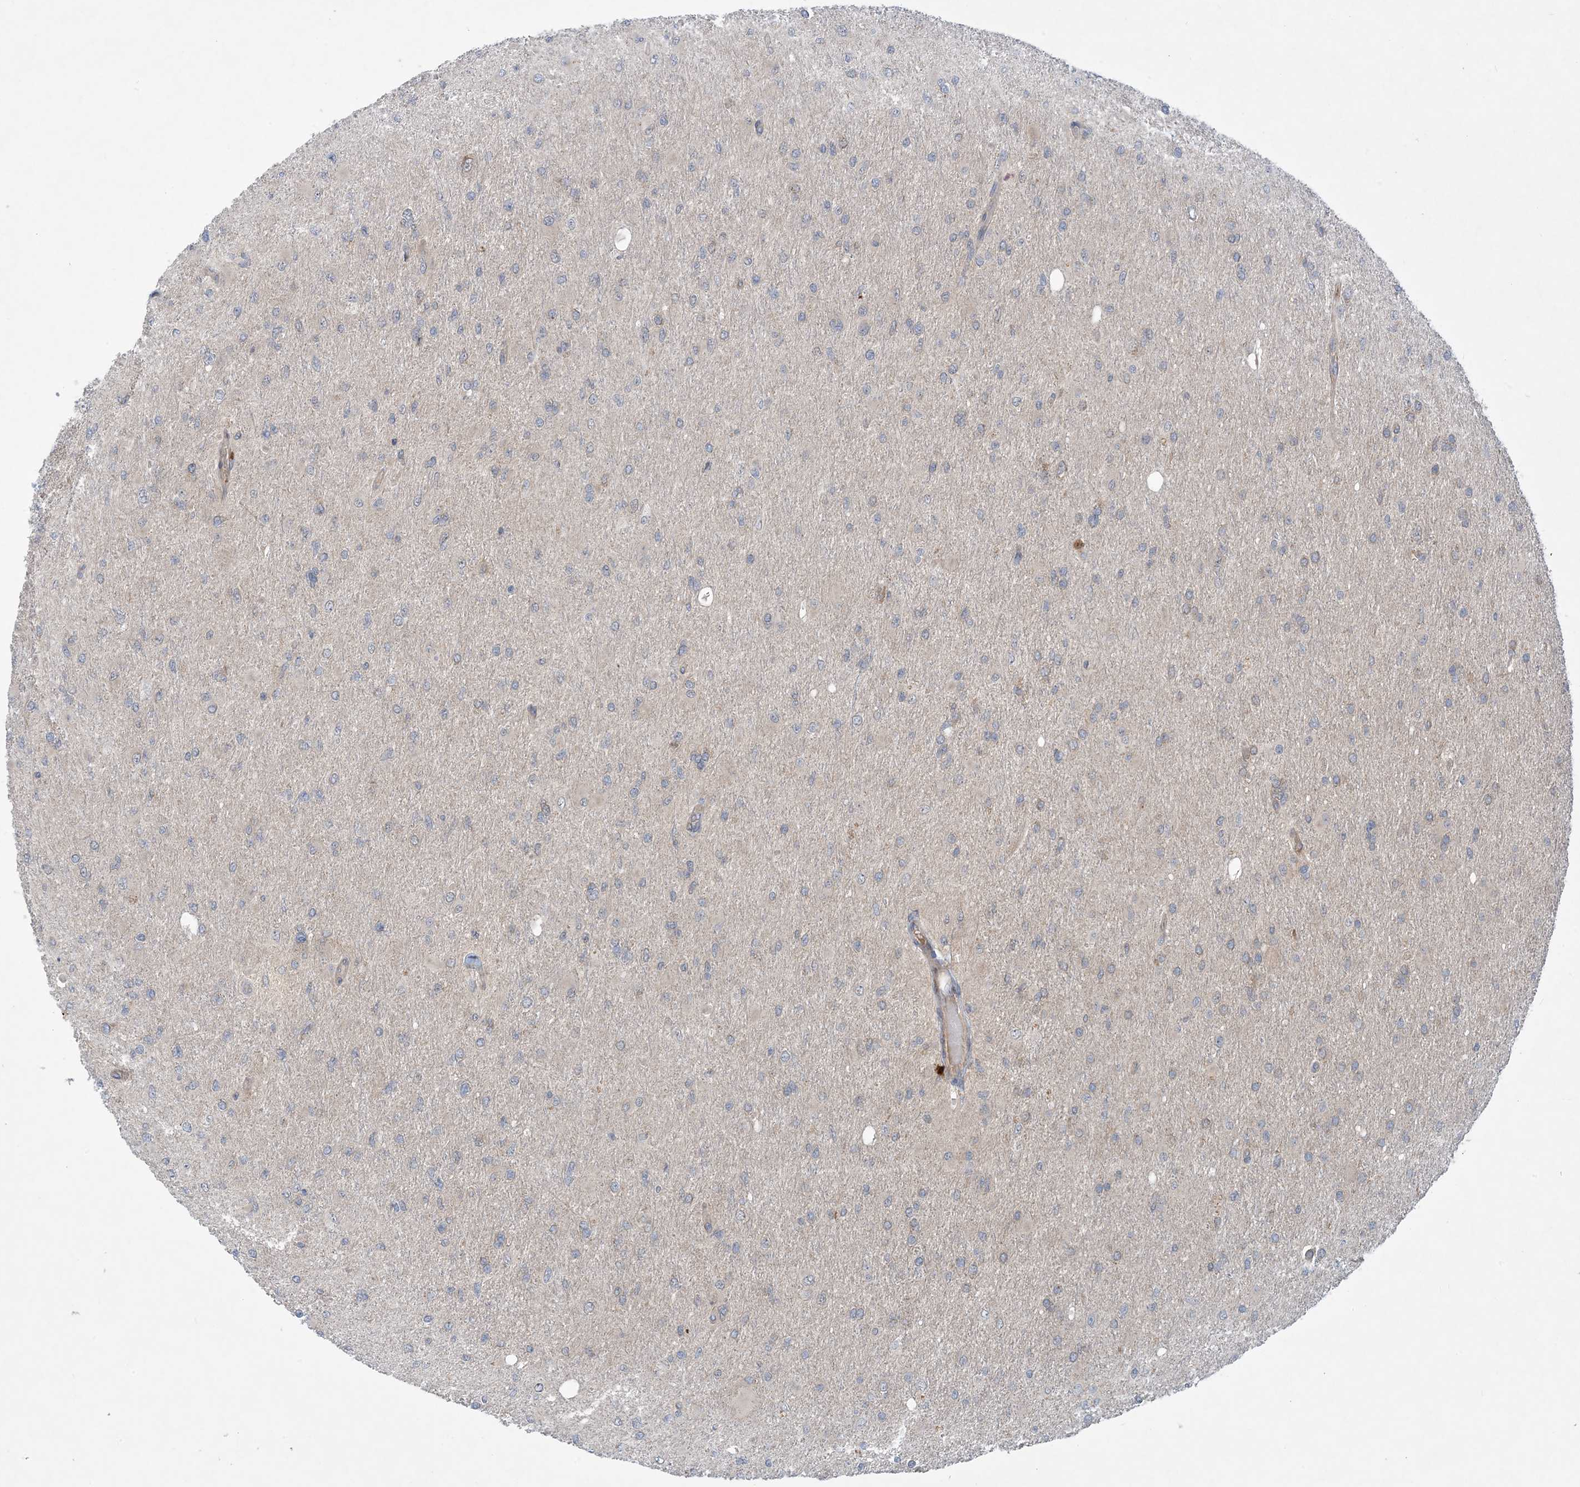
{"staining": {"intensity": "negative", "quantity": "none", "location": "none"}, "tissue": "glioma", "cell_type": "Tumor cells", "image_type": "cancer", "snomed": [{"axis": "morphology", "description": "Glioma, malignant, High grade"}, {"axis": "topography", "description": "Cerebral cortex"}], "caption": "IHC micrograph of neoplastic tissue: malignant high-grade glioma stained with DAB reveals no significant protein expression in tumor cells.", "gene": "PHOSPHO2", "patient": {"sex": "female", "age": 36}}